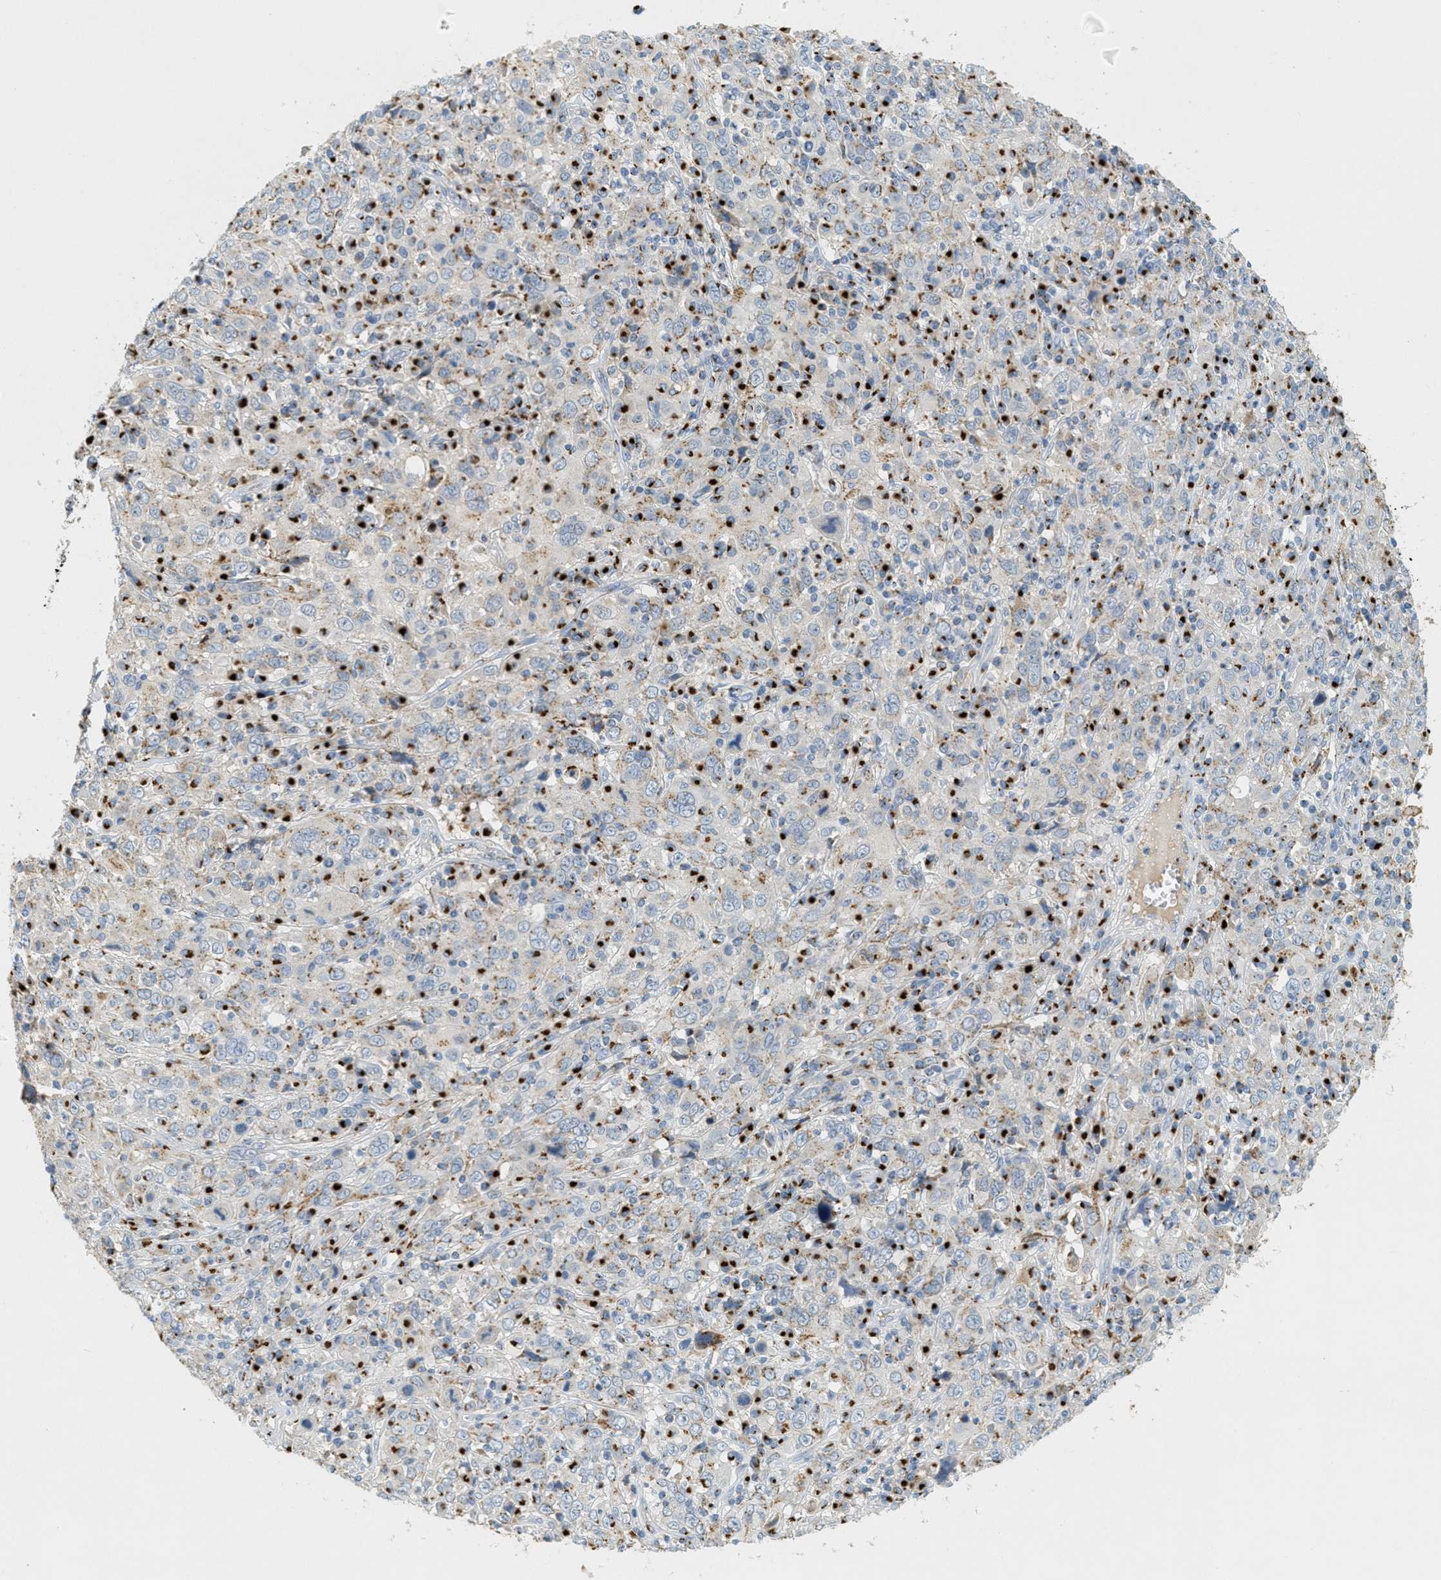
{"staining": {"intensity": "negative", "quantity": "none", "location": "none"}, "tissue": "cervical cancer", "cell_type": "Tumor cells", "image_type": "cancer", "snomed": [{"axis": "morphology", "description": "Squamous cell carcinoma, NOS"}, {"axis": "topography", "description": "Cervix"}], "caption": "The histopathology image demonstrates no significant staining in tumor cells of cervical cancer (squamous cell carcinoma). Brightfield microscopy of immunohistochemistry stained with DAB (3,3'-diaminobenzidine) (brown) and hematoxylin (blue), captured at high magnification.", "gene": "ENTPD4", "patient": {"sex": "female", "age": 46}}